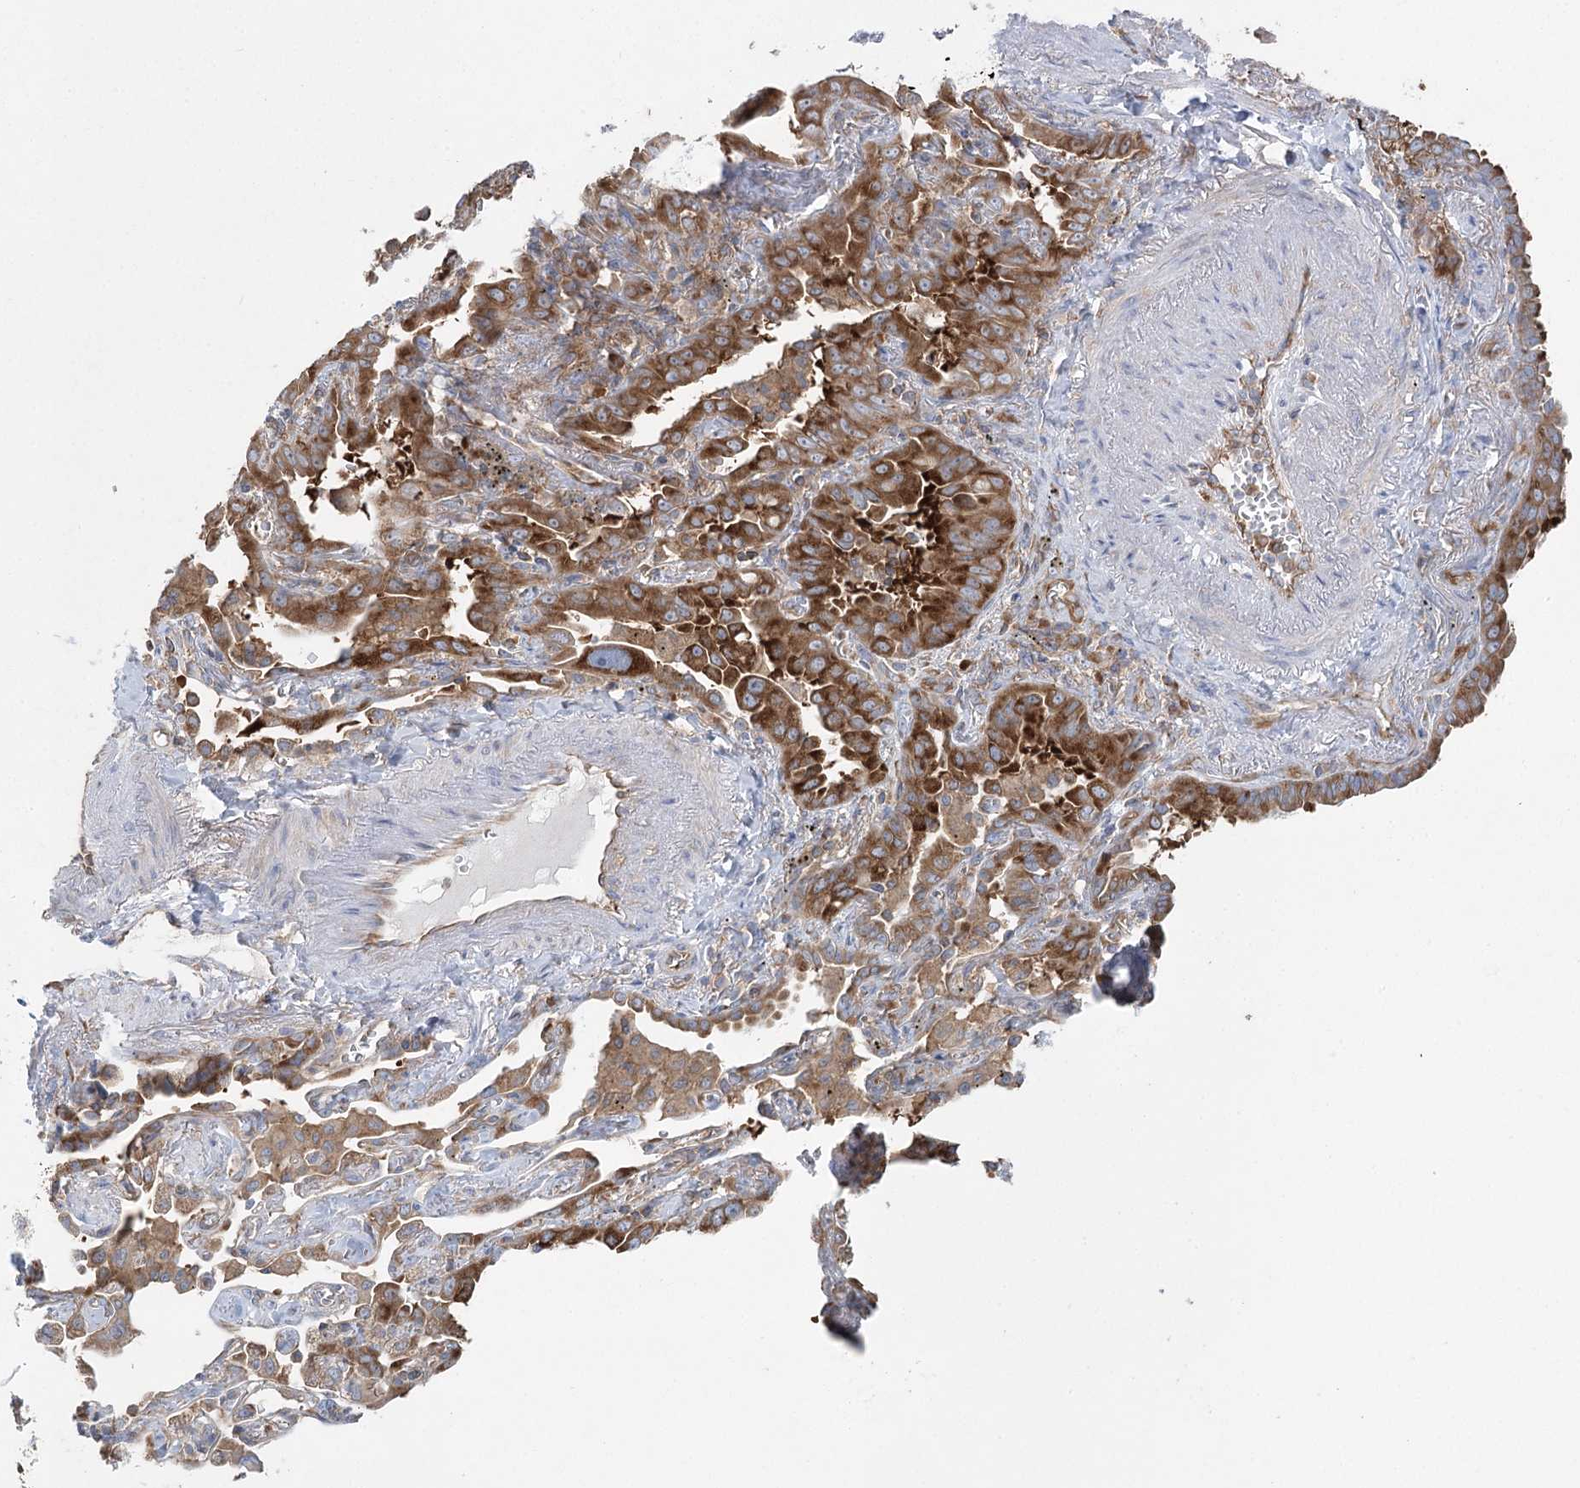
{"staining": {"intensity": "strong", "quantity": ">75%", "location": "cytoplasmic/membranous"}, "tissue": "lung cancer", "cell_type": "Tumor cells", "image_type": "cancer", "snomed": [{"axis": "morphology", "description": "Adenocarcinoma, NOS"}, {"axis": "topography", "description": "Lung"}], "caption": "This is an image of immunohistochemistry (IHC) staining of adenocarcinoma (lung), which shows strong positivity in the cytoplasmic/membranous of tumor cells.", "gene": "EIF3A", "patient": {"sex": "male", "age": 67}}